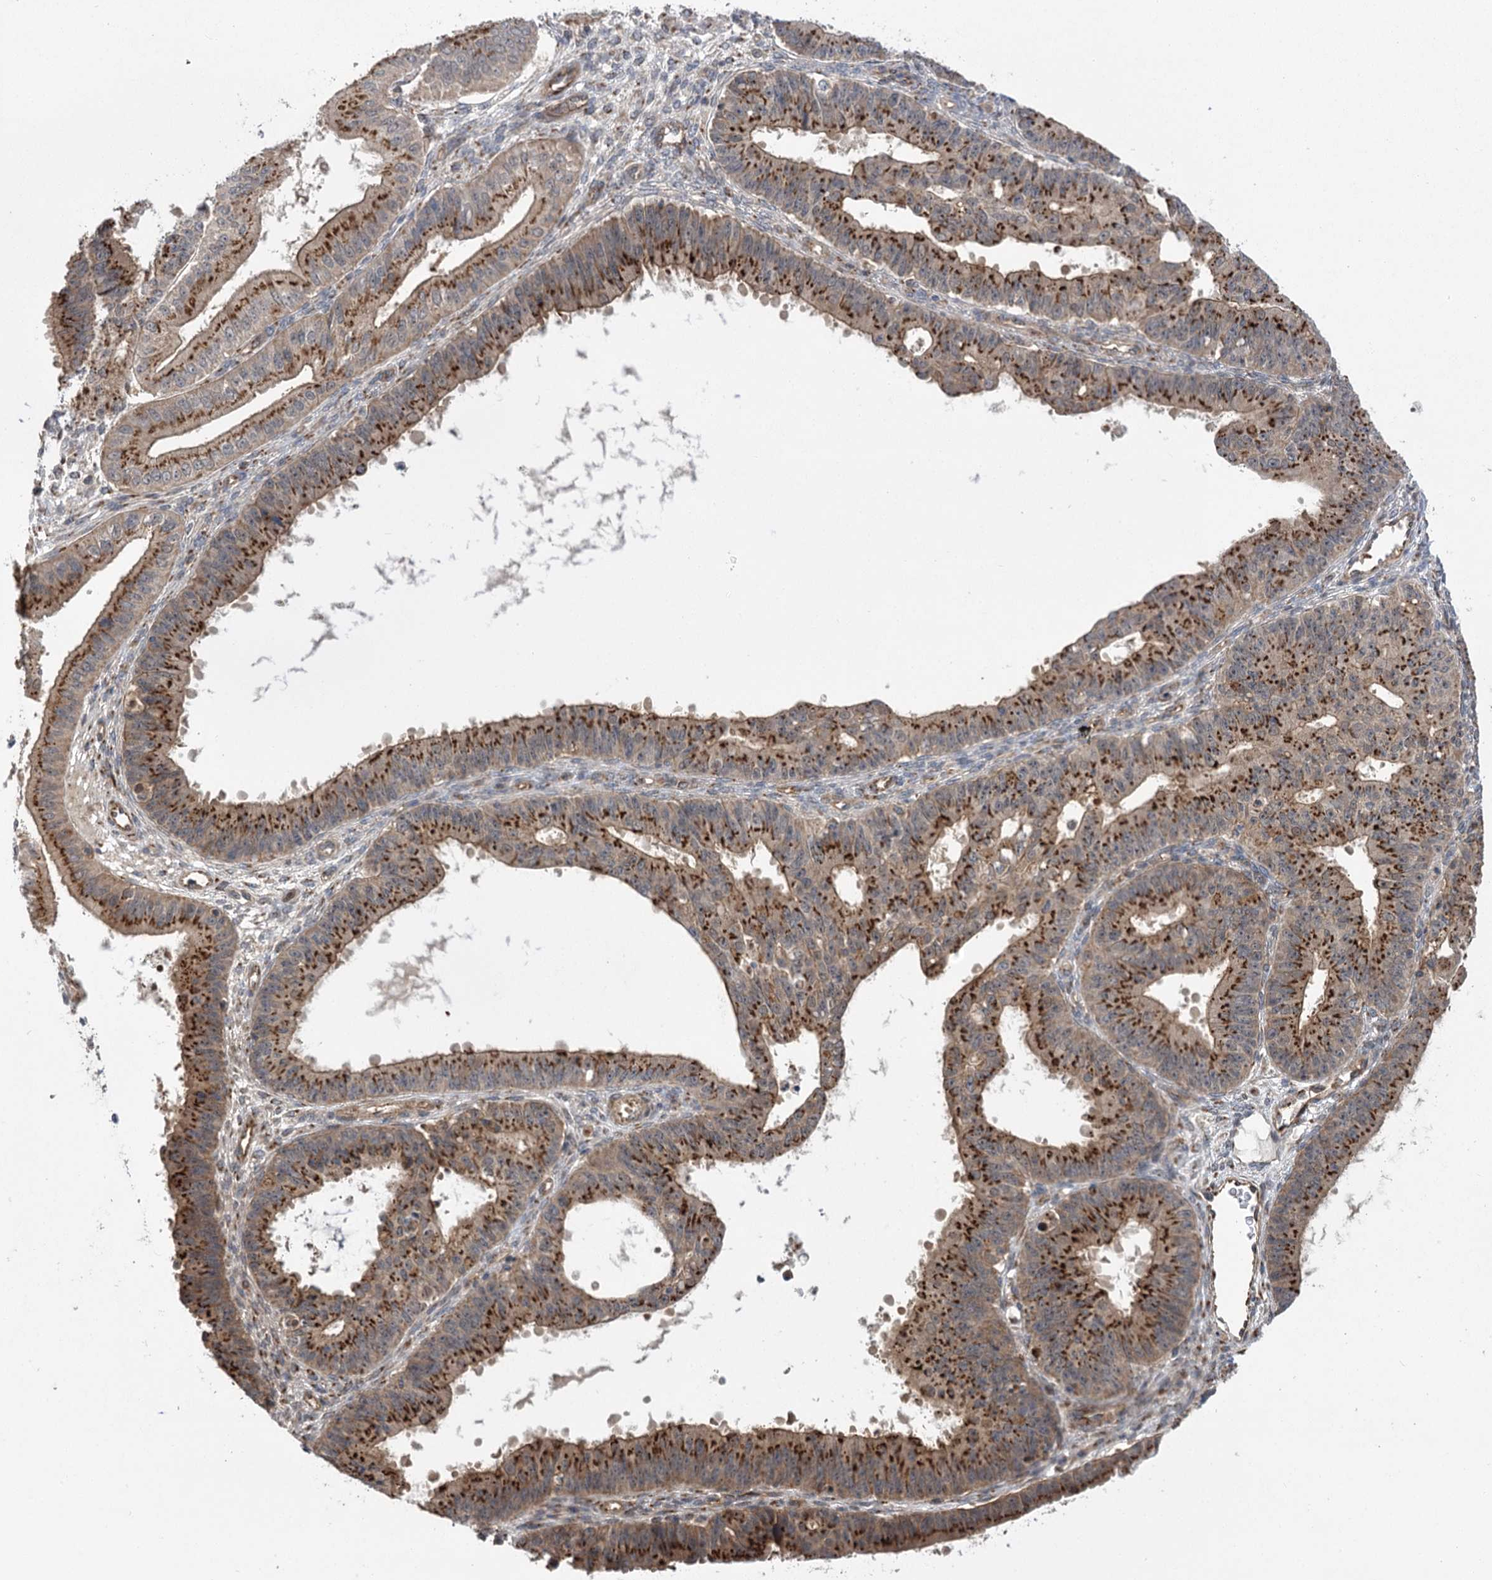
{"staining": {"intensity": "strong", "quantity": ">75%", "location": "cytoplasmic/membranous"}, "tissue": "ovarian cancer", "cell_type": "Tumor cells", "image_type": "cancer", "snomed": [{"axis": "morphology", "description": "Carcinoma, endometroid"}, {"axis": "topography", "description": "Appendix"}, {"axis": "topography", "description": "Ovary"}], "caption": "Protein expression by IHC exhibits strong cytoplasmic/membranous staining in approximately >75% of tumor cells in ovarian cancer (endometroid carcinoma). (IHC, brightfield microscopy, high magnification).", "gene": "CARD19", "patient": {"sex": "female", "age": 42}}